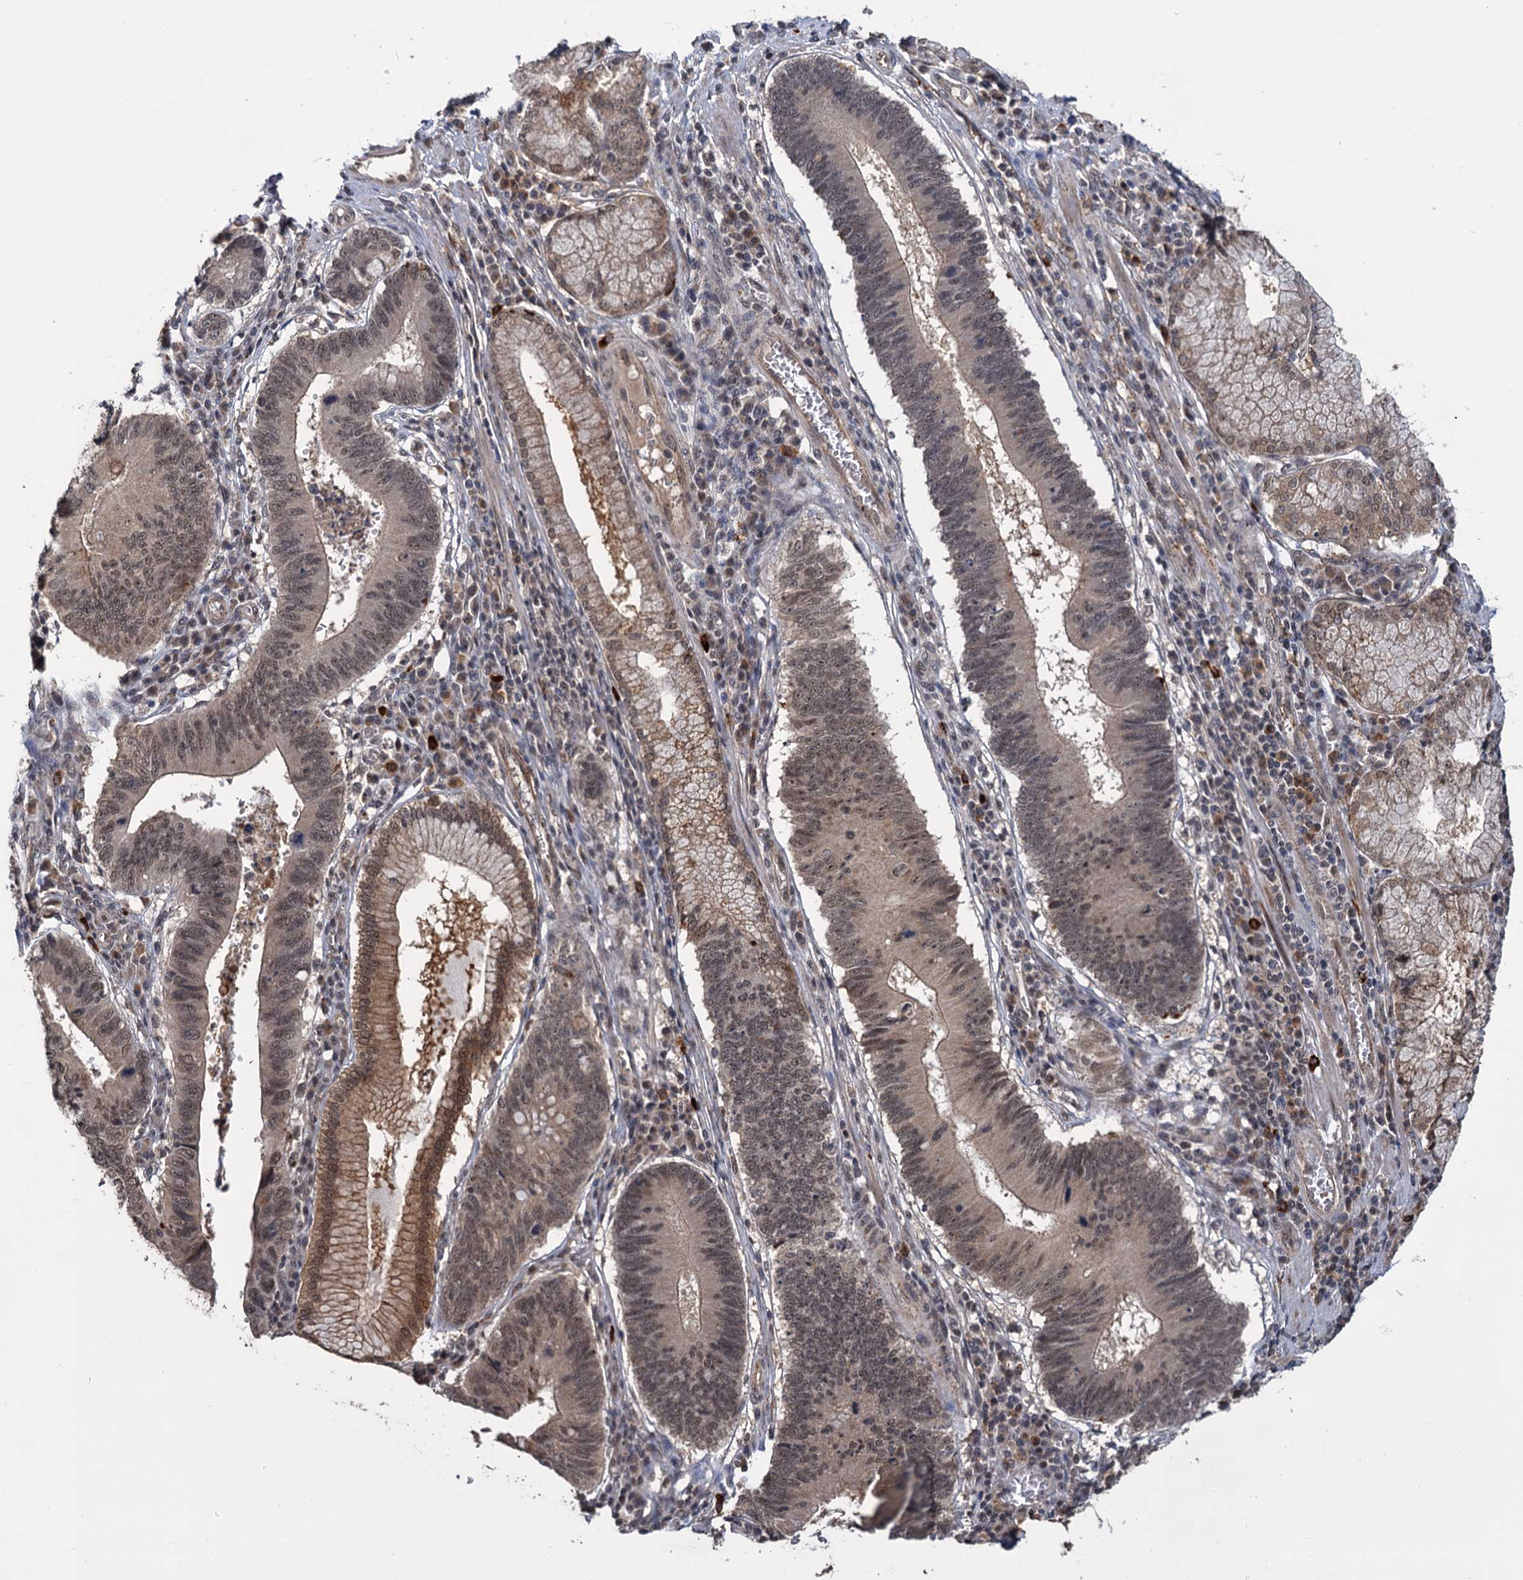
{"staining": {"intensity": "moderate", "quantity": "25%-75%", "location": "nuclear"}, "tissue": "stomach cancer", "cell_type": "Tumor cells", "image_type": "cancer", "snomed": [{"axis": "morphology", "description": "Adenocarcinoma, NOS"}, {"axis": "topography", "description": "Stomach"}], "caption": "Brown immunohistochemical staining in adenocarcinoma (stomach) exhibits moderate nuclear expression in about 25%-75% of tumor cells.", "gene": "KANSL2", "patient": {"sex": "male", "age": 59}}